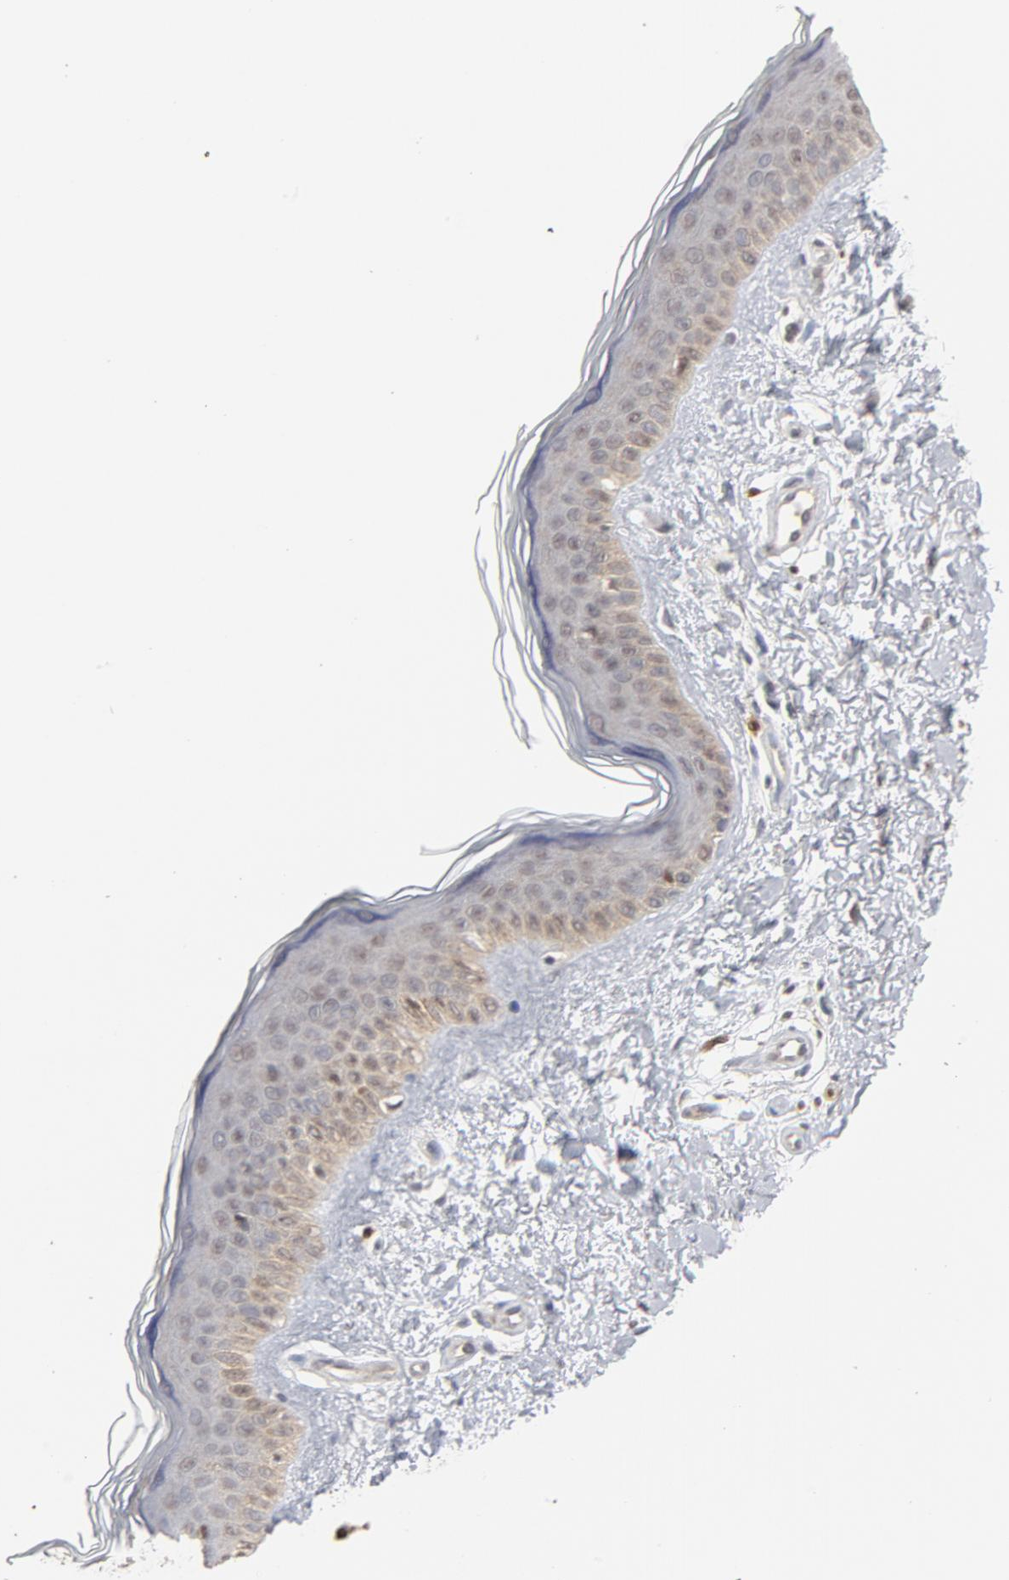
{"staining": {"intensity": "negative", "quantity": "none", "location": "none"}, "tissue": "skin", "cell_type": "Fibroblasts", "image_type": "normal", "snomed": [{"axis": "morphology", "description": "Normal tissue, NOS"}, {"axis": "topography", "description": "Skin"}], "caption": "Normal skin was stained to show a protein in brown. There is no significant expression in fibroblasts. (DAB immunohistochemistry (IHC) with hematoxylin counter stain).", "gene": "PRDX1", "patient": {"sex": "female", "age": 19}}